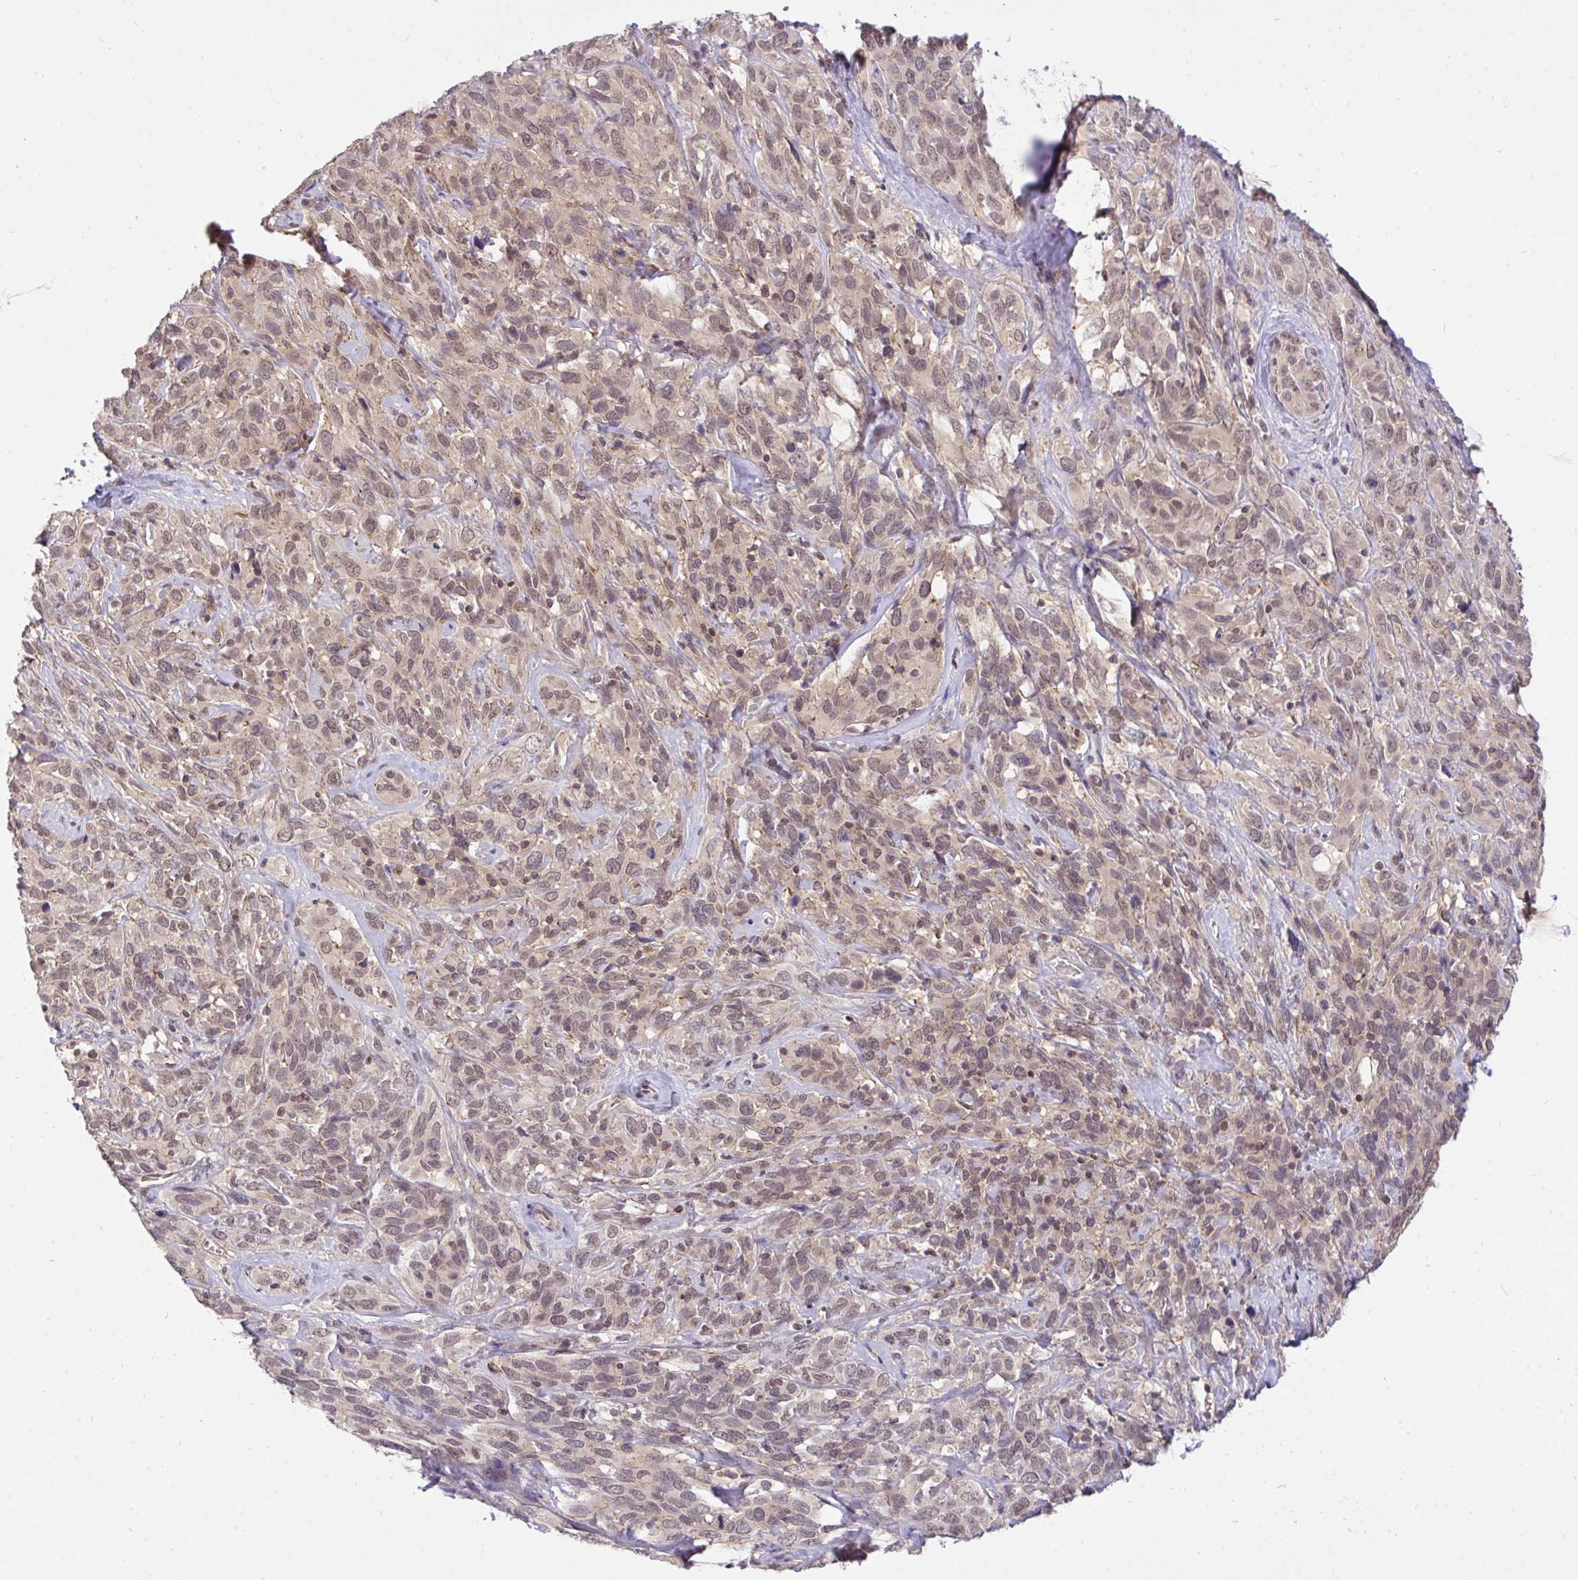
{"staining": {"intensity": "weak", "quantity": ">75%", "location": "cytoplasmic/membranous,nuclear"}, "tissue": "cervical cancer", "cell_type": "Tumor cells", "image_type": "cancer", "snomed": [{"axis": "morphology", "description": "Normal tissue, NOS"}, {"axis": "morphology", "description": "Squamous cell carcinoma, NOS"}, {"axis": "topography", "description": "Cervix"}], "caption": "Brown immunohistochemical staining in human cervical squamous cell carcinoma demonstrates weak cytoplasmic/membranous and nuclear staining in approximately >75% of tumor cells.", "gene": "PPP1CA", "patient": {"sex": "female", "age": 51}}